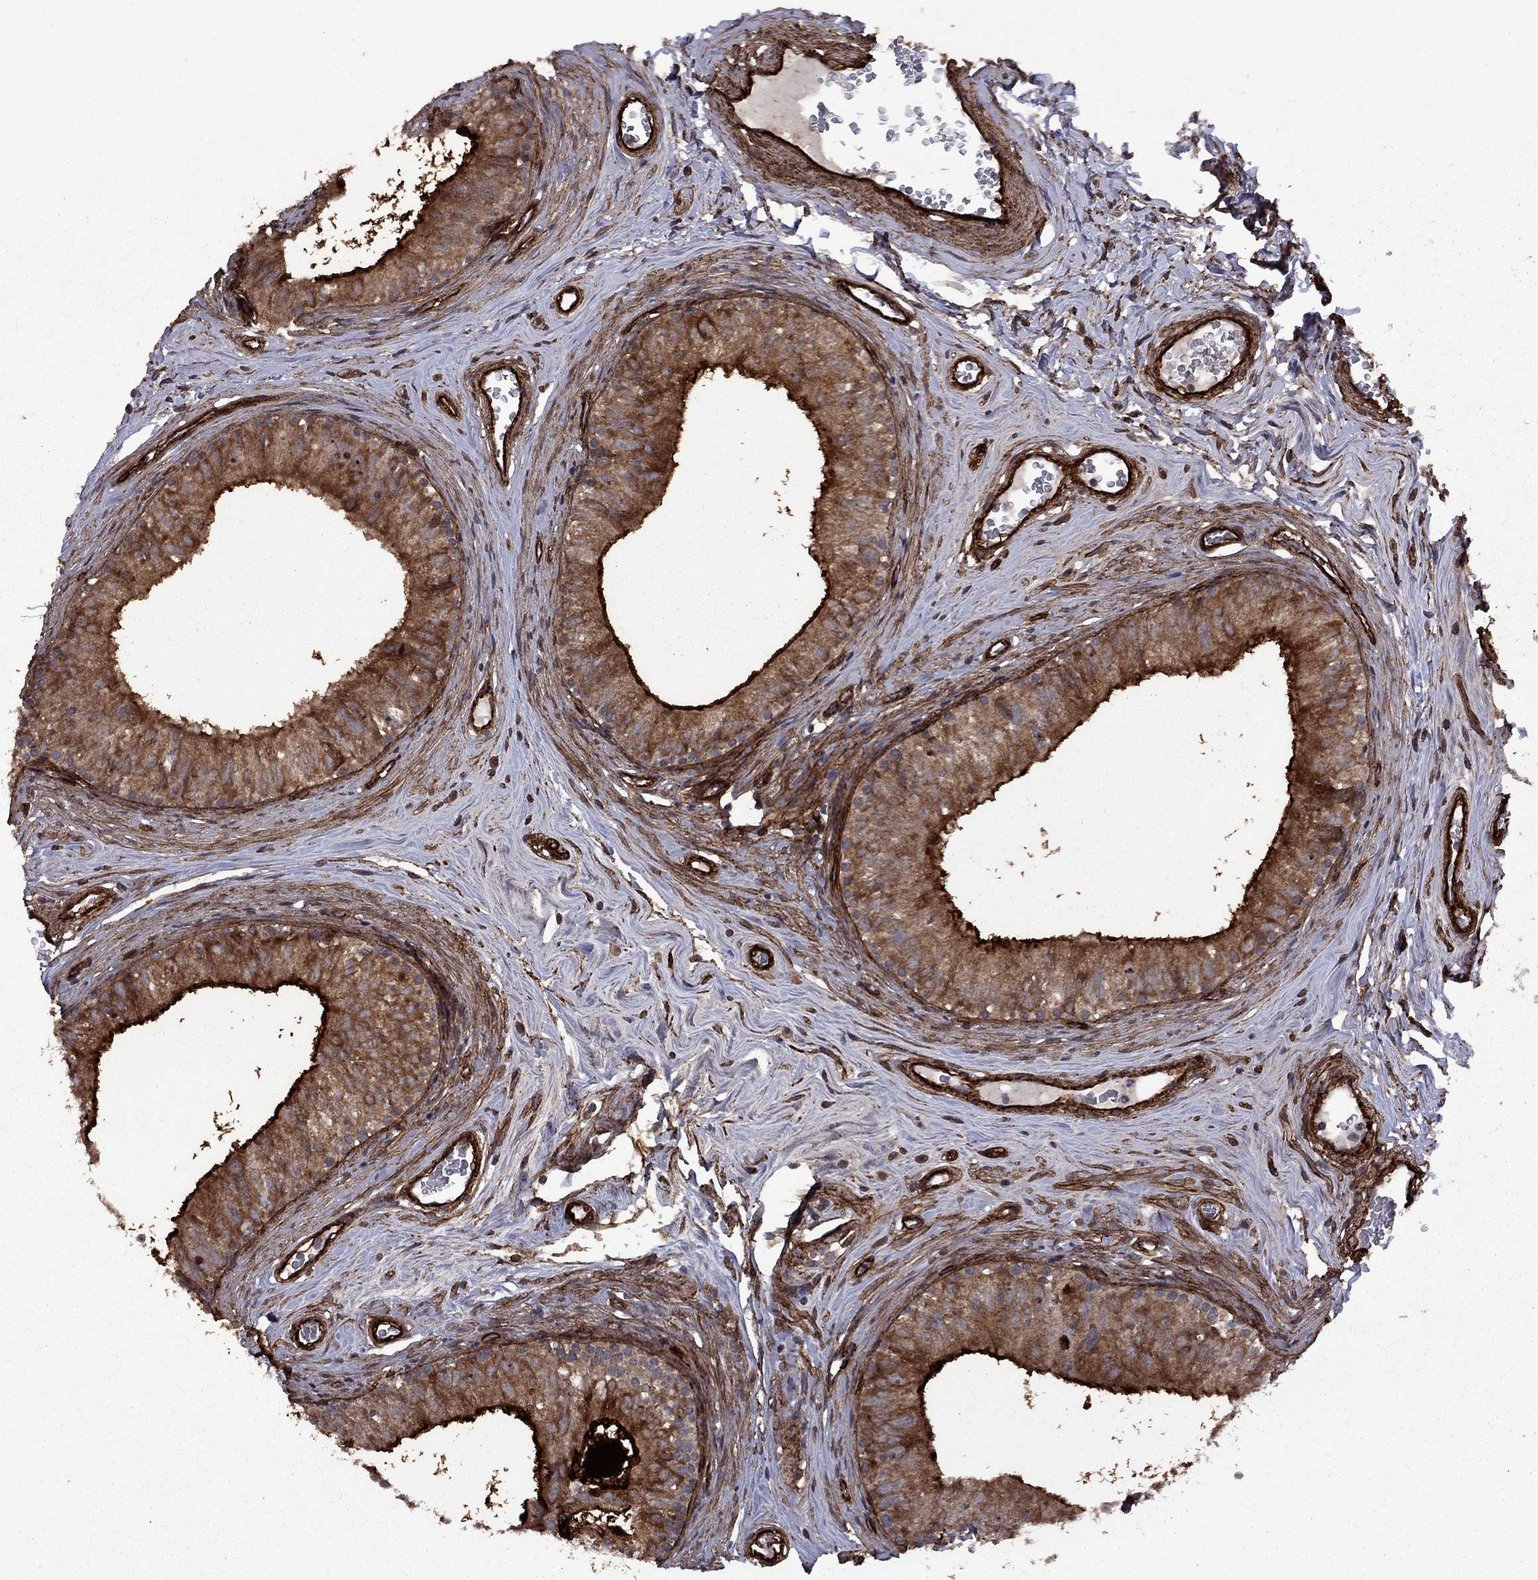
{"staining": {"intensity": "strong", "quantity": "25%-75%", "location": "cytoplasmic/membranous"}, "tissue": "epididymis", "cell_type": "Glandular cells", "image_type": "normal", "snomed": [{"axis": "morphology", "description": "Normal tissue, NOS"}, {"axis": "topography", "description": "Epididymis"}], "caption": "DAB immunohistochemical staining of benign human epididymis displays strong cytoplasmic/membranous protein positivity in about 25%-75% of glandular cells. Ihc stains the protein of interest in brown and the nuclei are stained blue.", "gene": "COL18A1", "patient": {"sex": "male", "age": 52}}